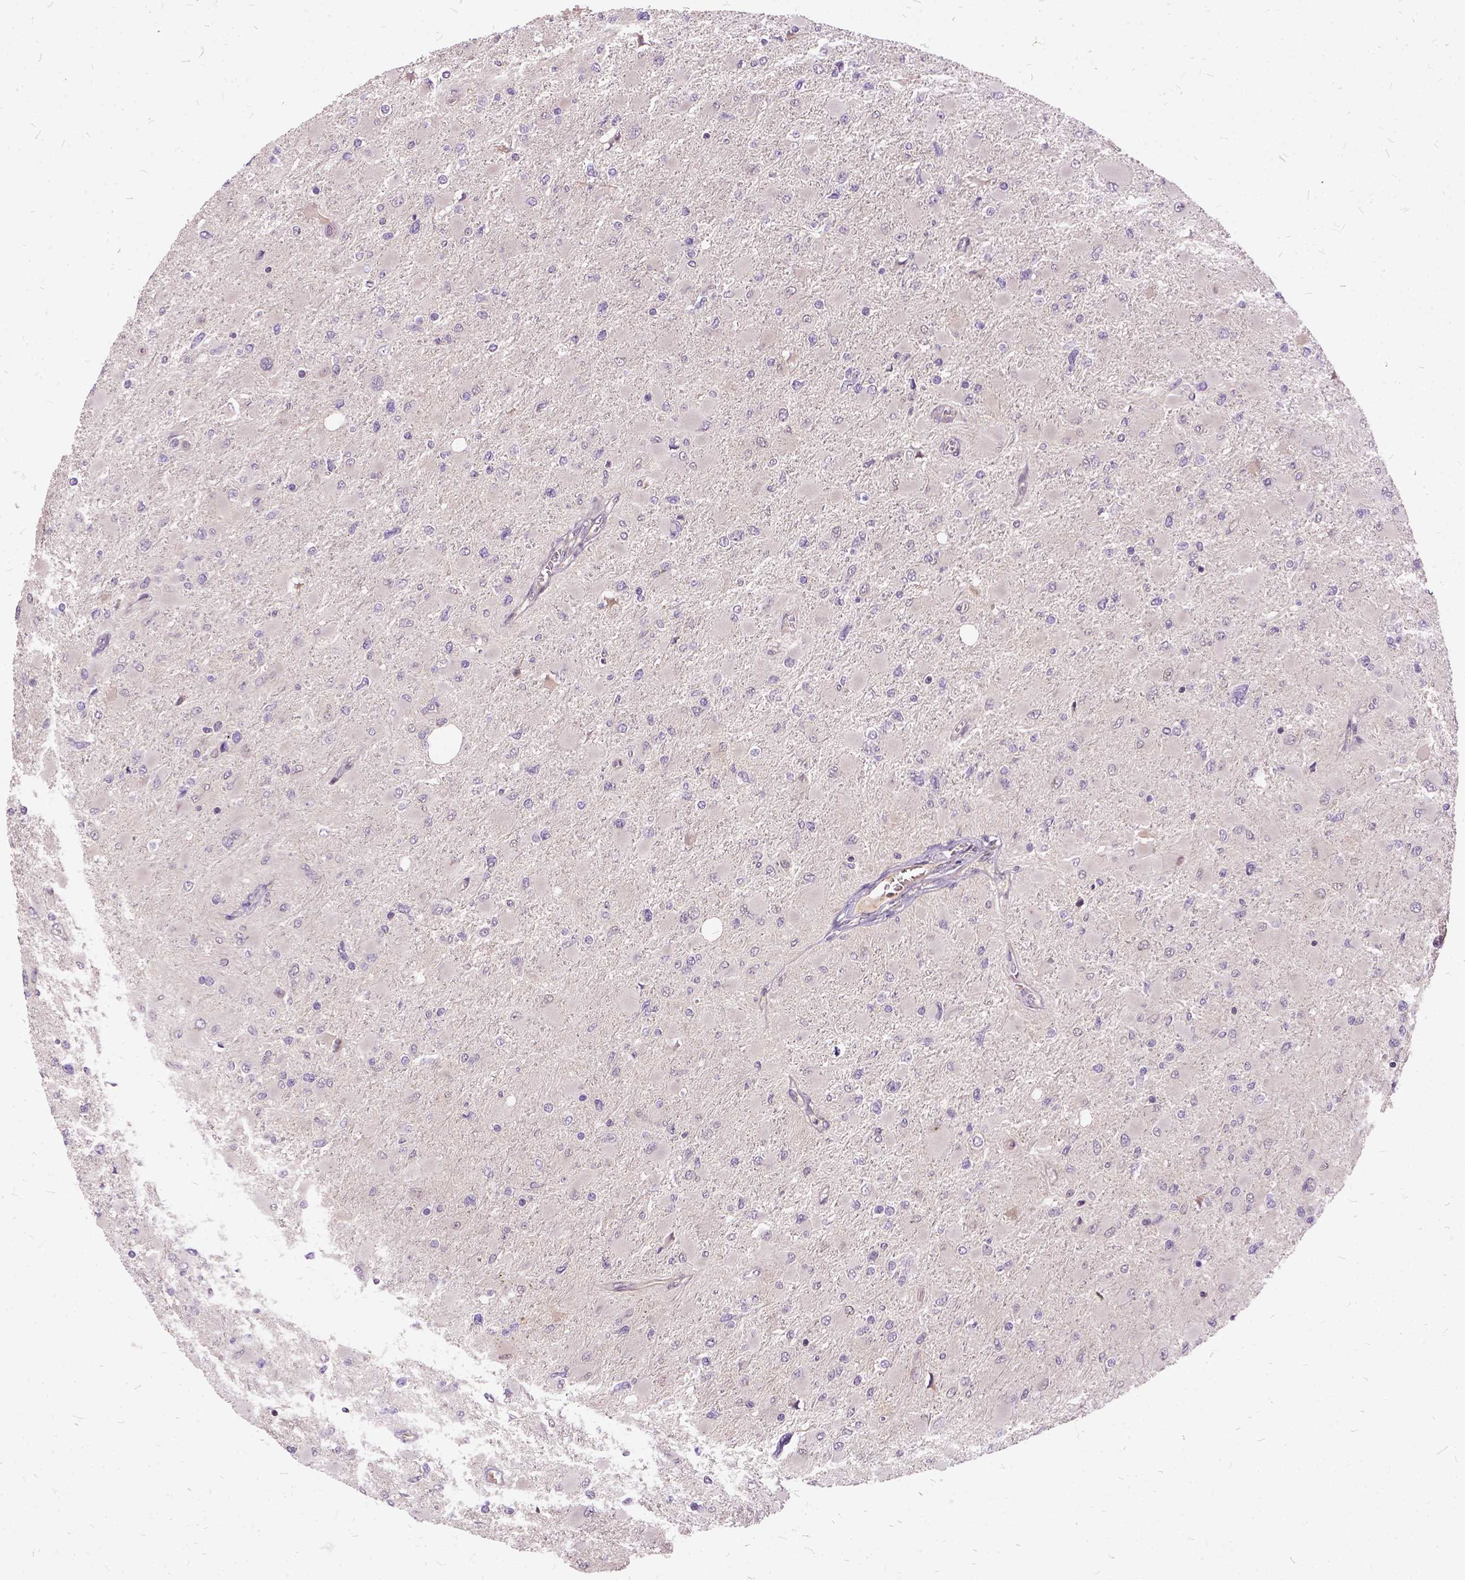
{"staining": {"intensity": "negative", "quantity": "none", "location": "none"}, "tissue": "glioma", "cell_type": "Tumor cells", "image_type": "cancer", "snomed": [{"axis": "morphology", "description": "Glioma, malignant, High grade"}, {"axis": "topography", "description": "Cerebral cortex"}], "caption": "An image of glioma stained for a protein shows no brown staining in tumor cells.", "gene": "ILRUN", "patient": {"sex": "female", "age": 36}}